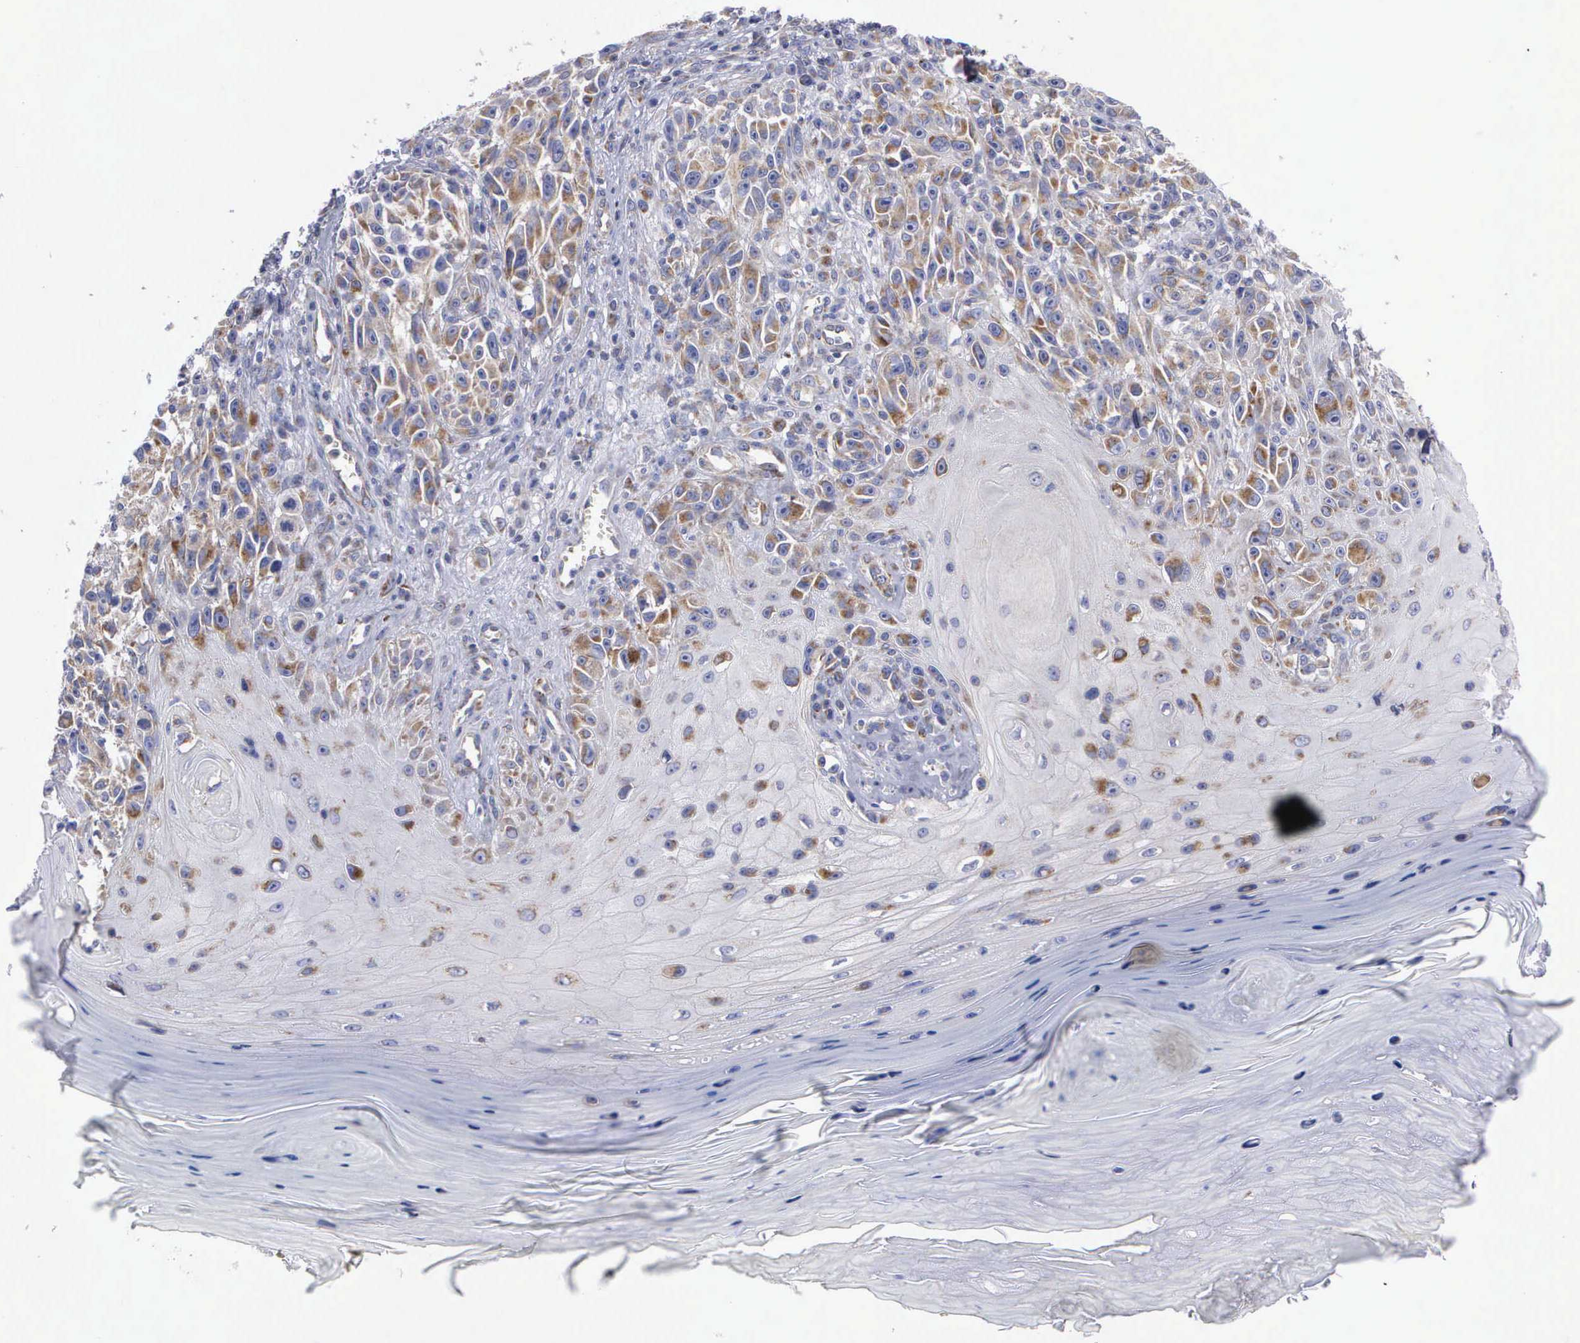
{"staining": {"intensity": "moderate", "quantity": ">75%", "location": "cytoplasmic/membranous"}, "tissue": "melanoma", "cell_type": "Tumor cells", "image_type": "cancer", "snomed": [{"axis": "morphology", "description": "Malignant melanoma, NOS"}, {"axis": "topography", "description": "Skin"}], "caption": "IHC (DAB) staining of malignant melanoma reveals moderate cytoplasmic/membranous protein expression in about >75% of tumor cells.", "gene": "APOOL", "patient": {"sex": "female", "age": 82}}